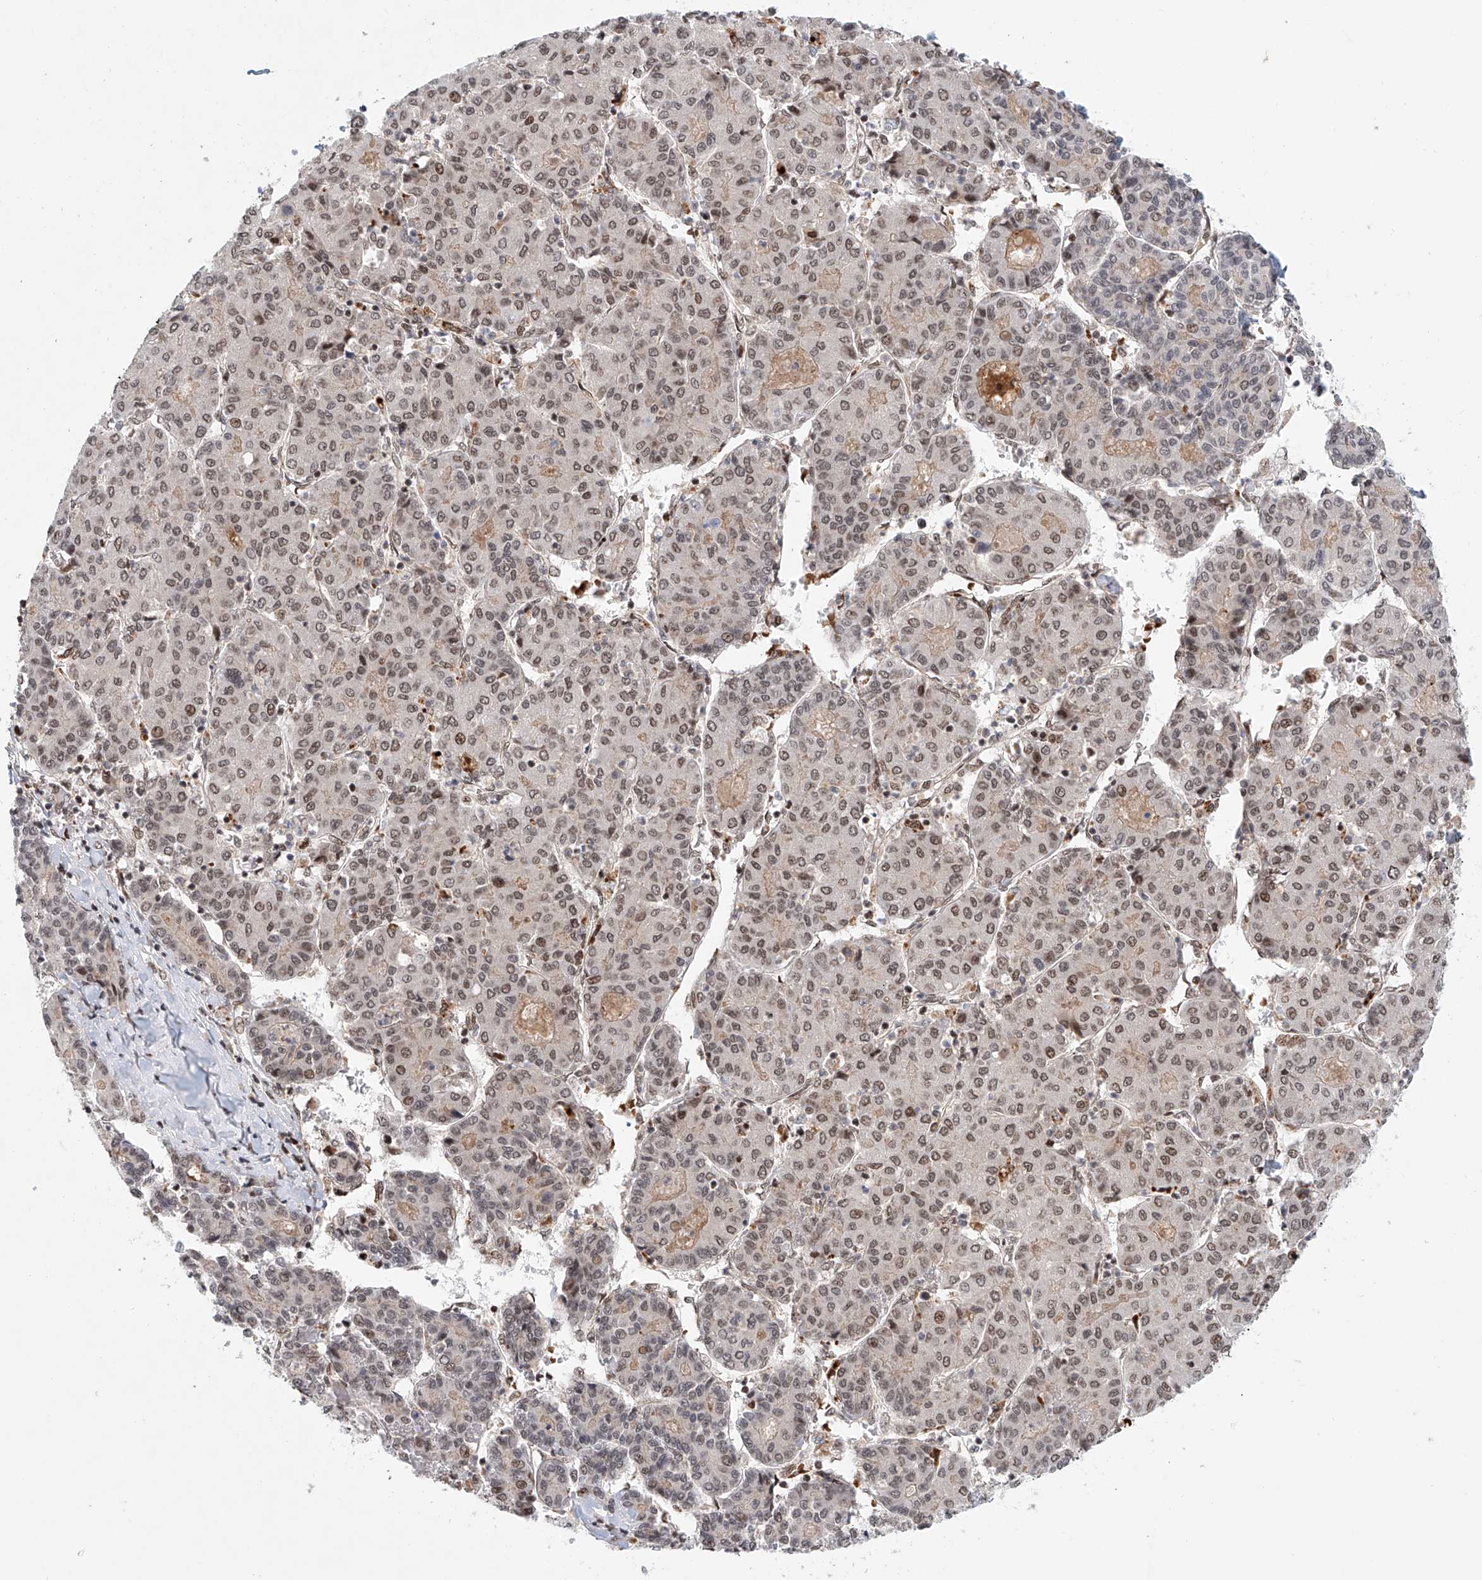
{"staining": {"intensity": "moderate", "quantity": ">75%", "location": "nuclear"}, "tissue": "liver cancer", "cell_type": "Tumor cells", "image_type": "cancer", "snomed": [{"axis": "morphology", "description": "Carcinoma, Hepatocellular, NOS"}, {"axis": "topography", "description": "Liver"}], "caption": "A medium amount of moderate nuclear expression is seen in approximately >75% of tumor cells in liver hepatocellular carcinoma tissue.", "gene": "ZNF470", "patient": {"sex": "male", "age": 65}}